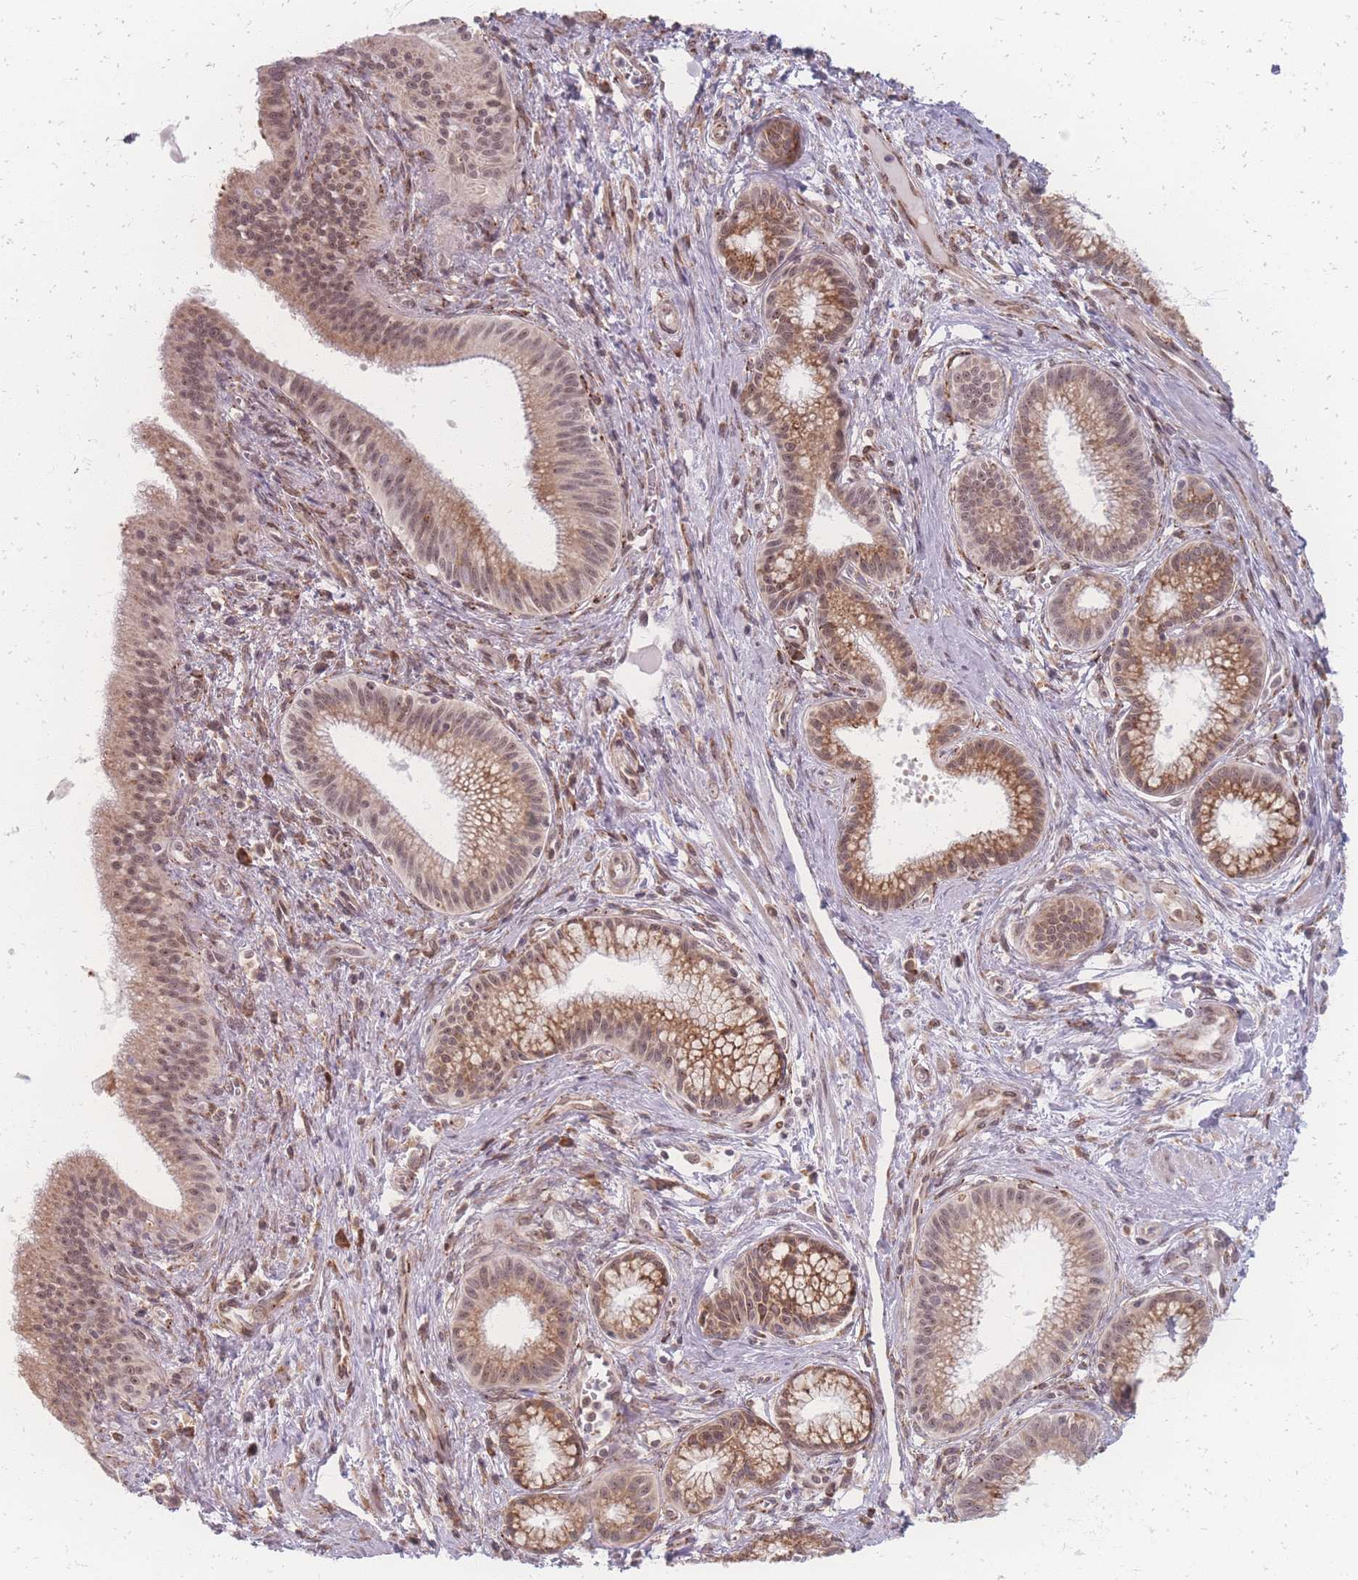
{"staining": {"intensity": "moderate", "quantity": ">75%", "location": "cytoplasmic/membranous,nuclear"}, "tissue": "pancreatic cancer", "cell_type": "Tumor cells", "image_type": "cancer", "snomed": [{"axis": "morphology", "description": "Adenocarcinoma, NOS"}, {"axis": "topography", "description": "Pancreas"}], "caption": "Immunohistochemical staining of human adenocarcinoma (pancreatic) displays moderate cytoplasmic/membranous and nuclear protein staining in about >75% of tumor cells.", "gene": "ZC3H13", "patient": {"sex": "male", "age": 72}}